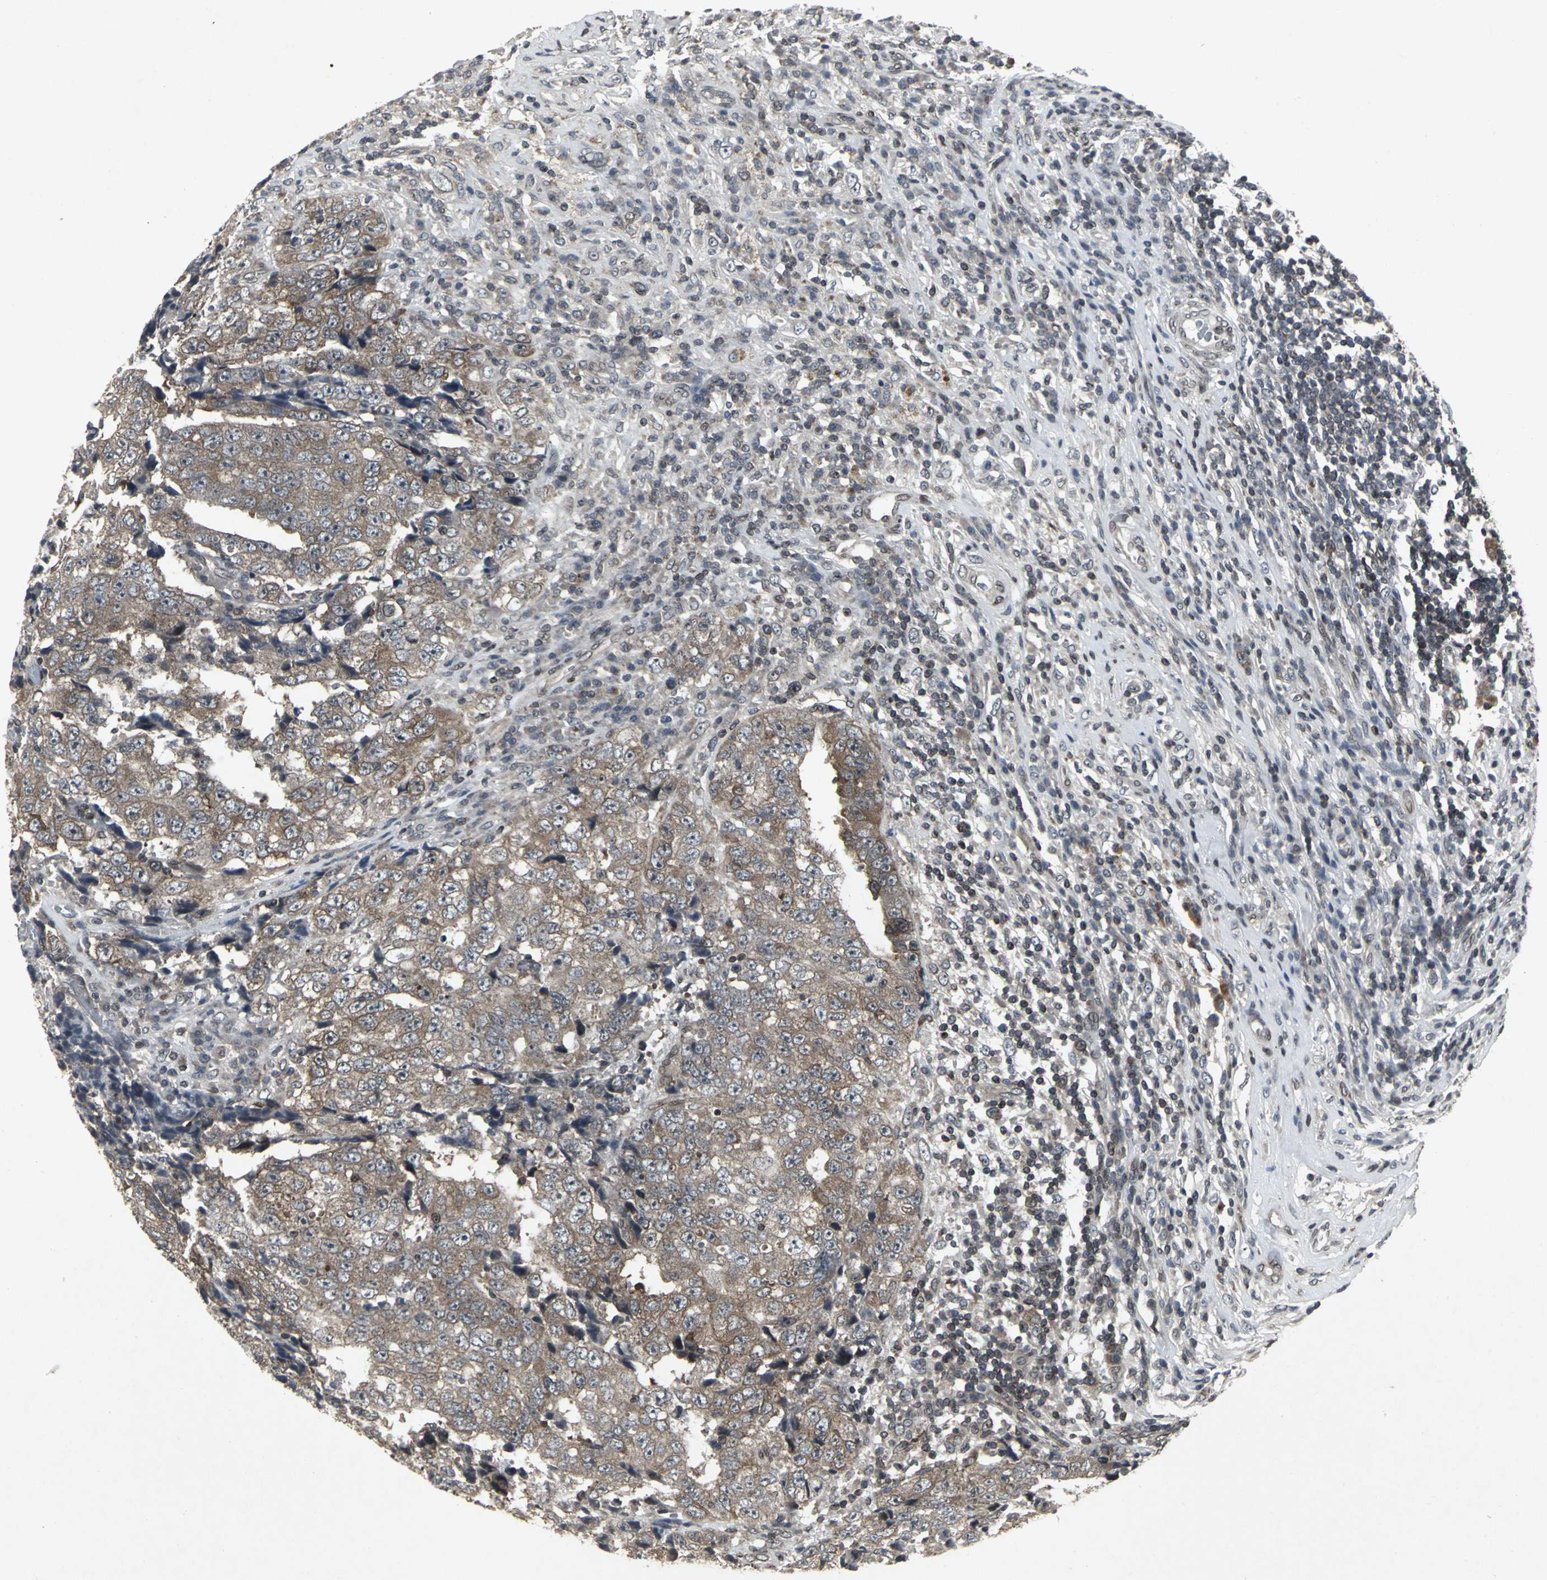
{"staining": {"intensity": "moderate", "quantity": ">75%", "location": "cytoplasmic/membranous"}, "tissue": "testis cancer", "cell_type": "Tumor cells", "image_type": "cancer", "snomed": [{"axis": "morphology", "description": "Necrosis, NOS"}, {"axis": "morphology", "description": "Carcinoma, Embryonal, NOS"}, {"axis": "topography", "description": "Testis"}], "caption": "Immunohistochemical staining of testis embryonal carcinoma displays medium levels of moderate cytoplasmic/membranous expression in about >75% of tumor cells.", "gene": "SH2B3", "patient": {"sex": "male", "age": 19}}